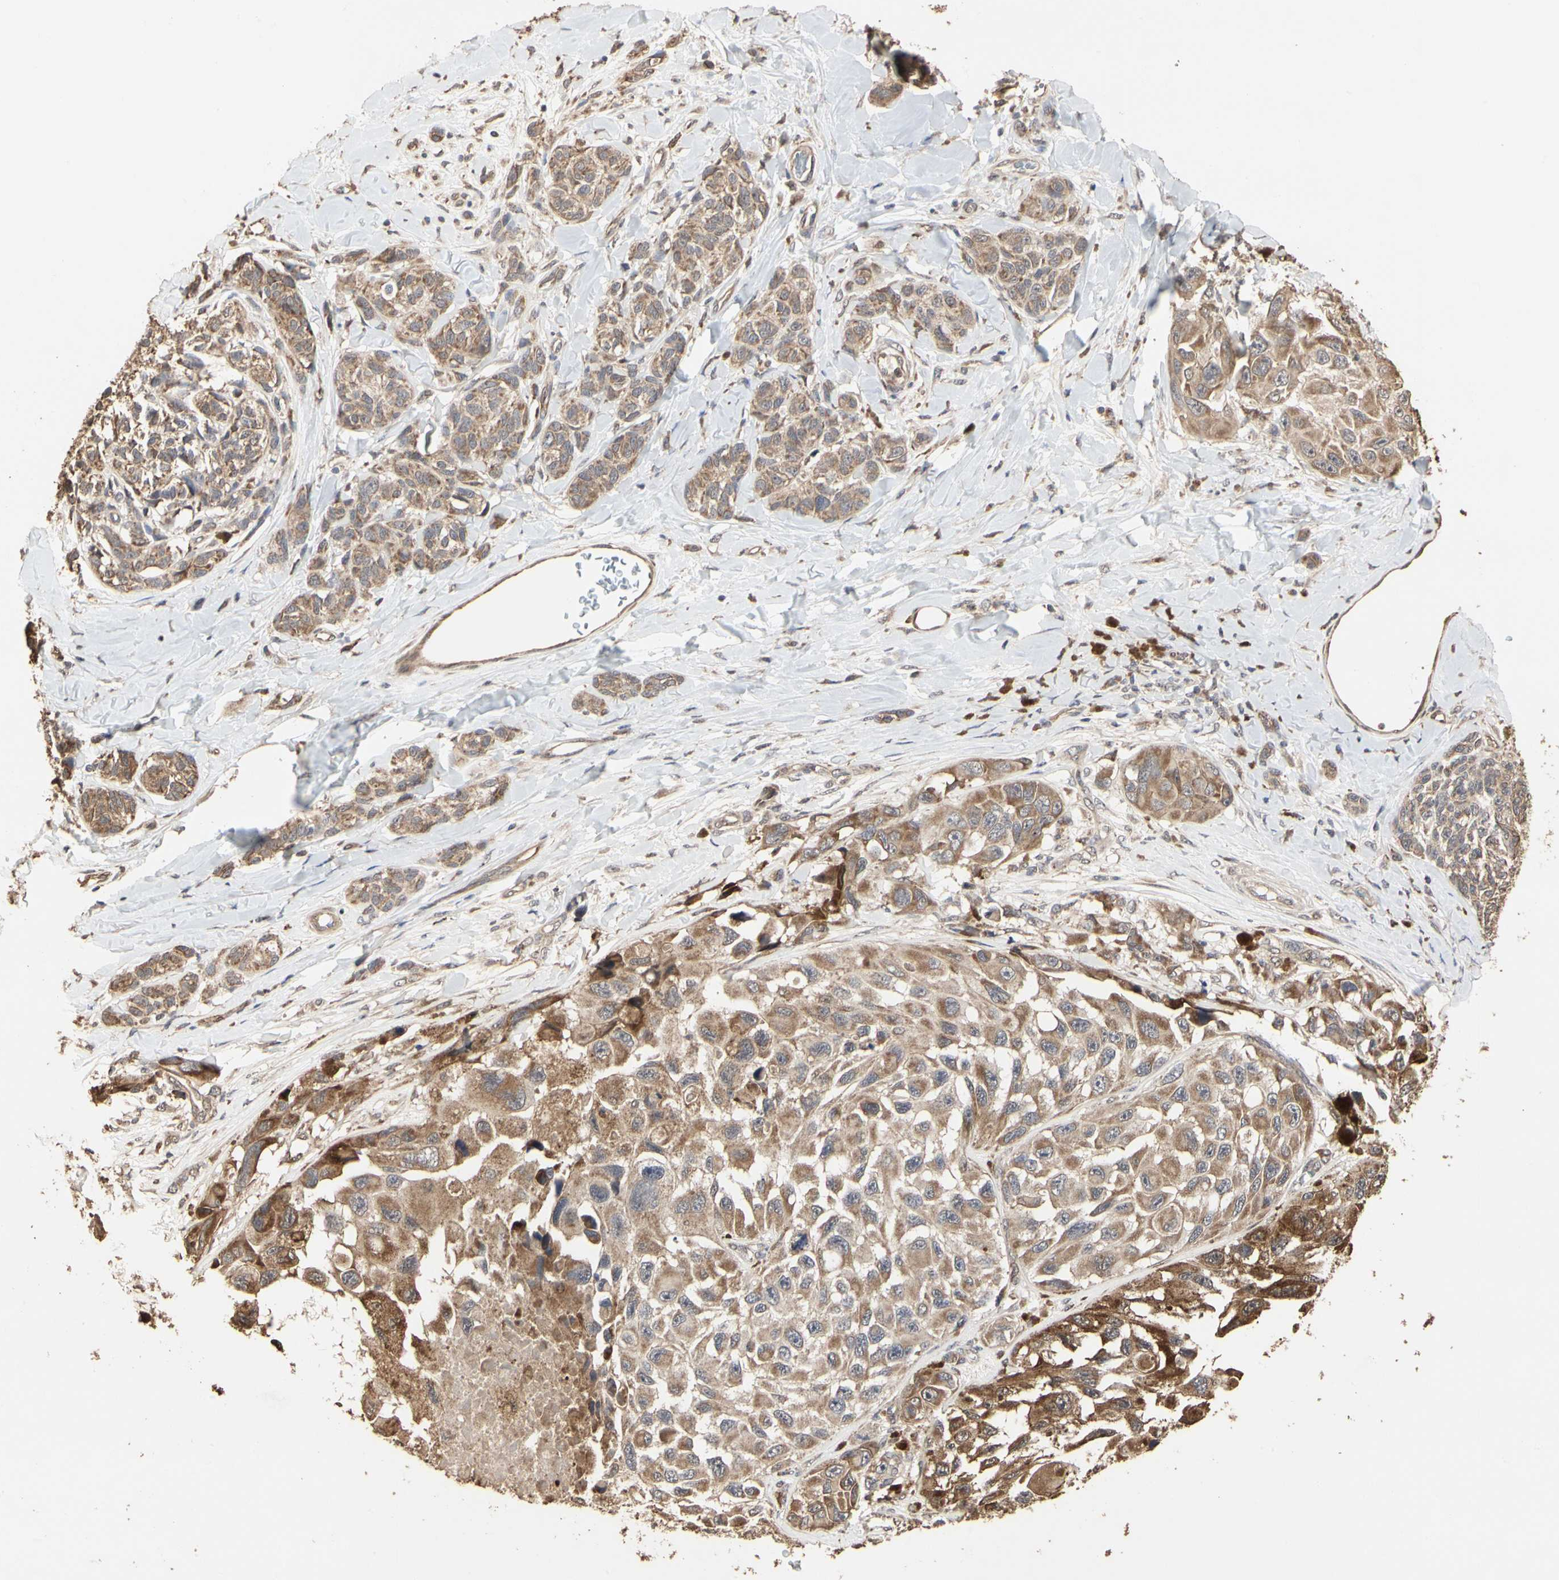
{"staining": {"intensity": "moderate", "quantity": ">75%", "location": "cytoplasmic/membranous"}, "tissue": "melanoma", "cell_type": "Tumor cells", "image_type": "cancer", "snomed": [{"axis": "morphology", "description": "Malignant melanoma, NOS"}, {"axis": "topography", "description": "Skin"}], "caption": "Immunohistochemistry image of human malignant melanoma stained for a protein (brown), which reveals medium levels of moderate cytoplasmic/membranous positivity in approximately >75% of tumor cells.", "gene": "TAOK1", "patient": {"sex": "female", "age": 73}}